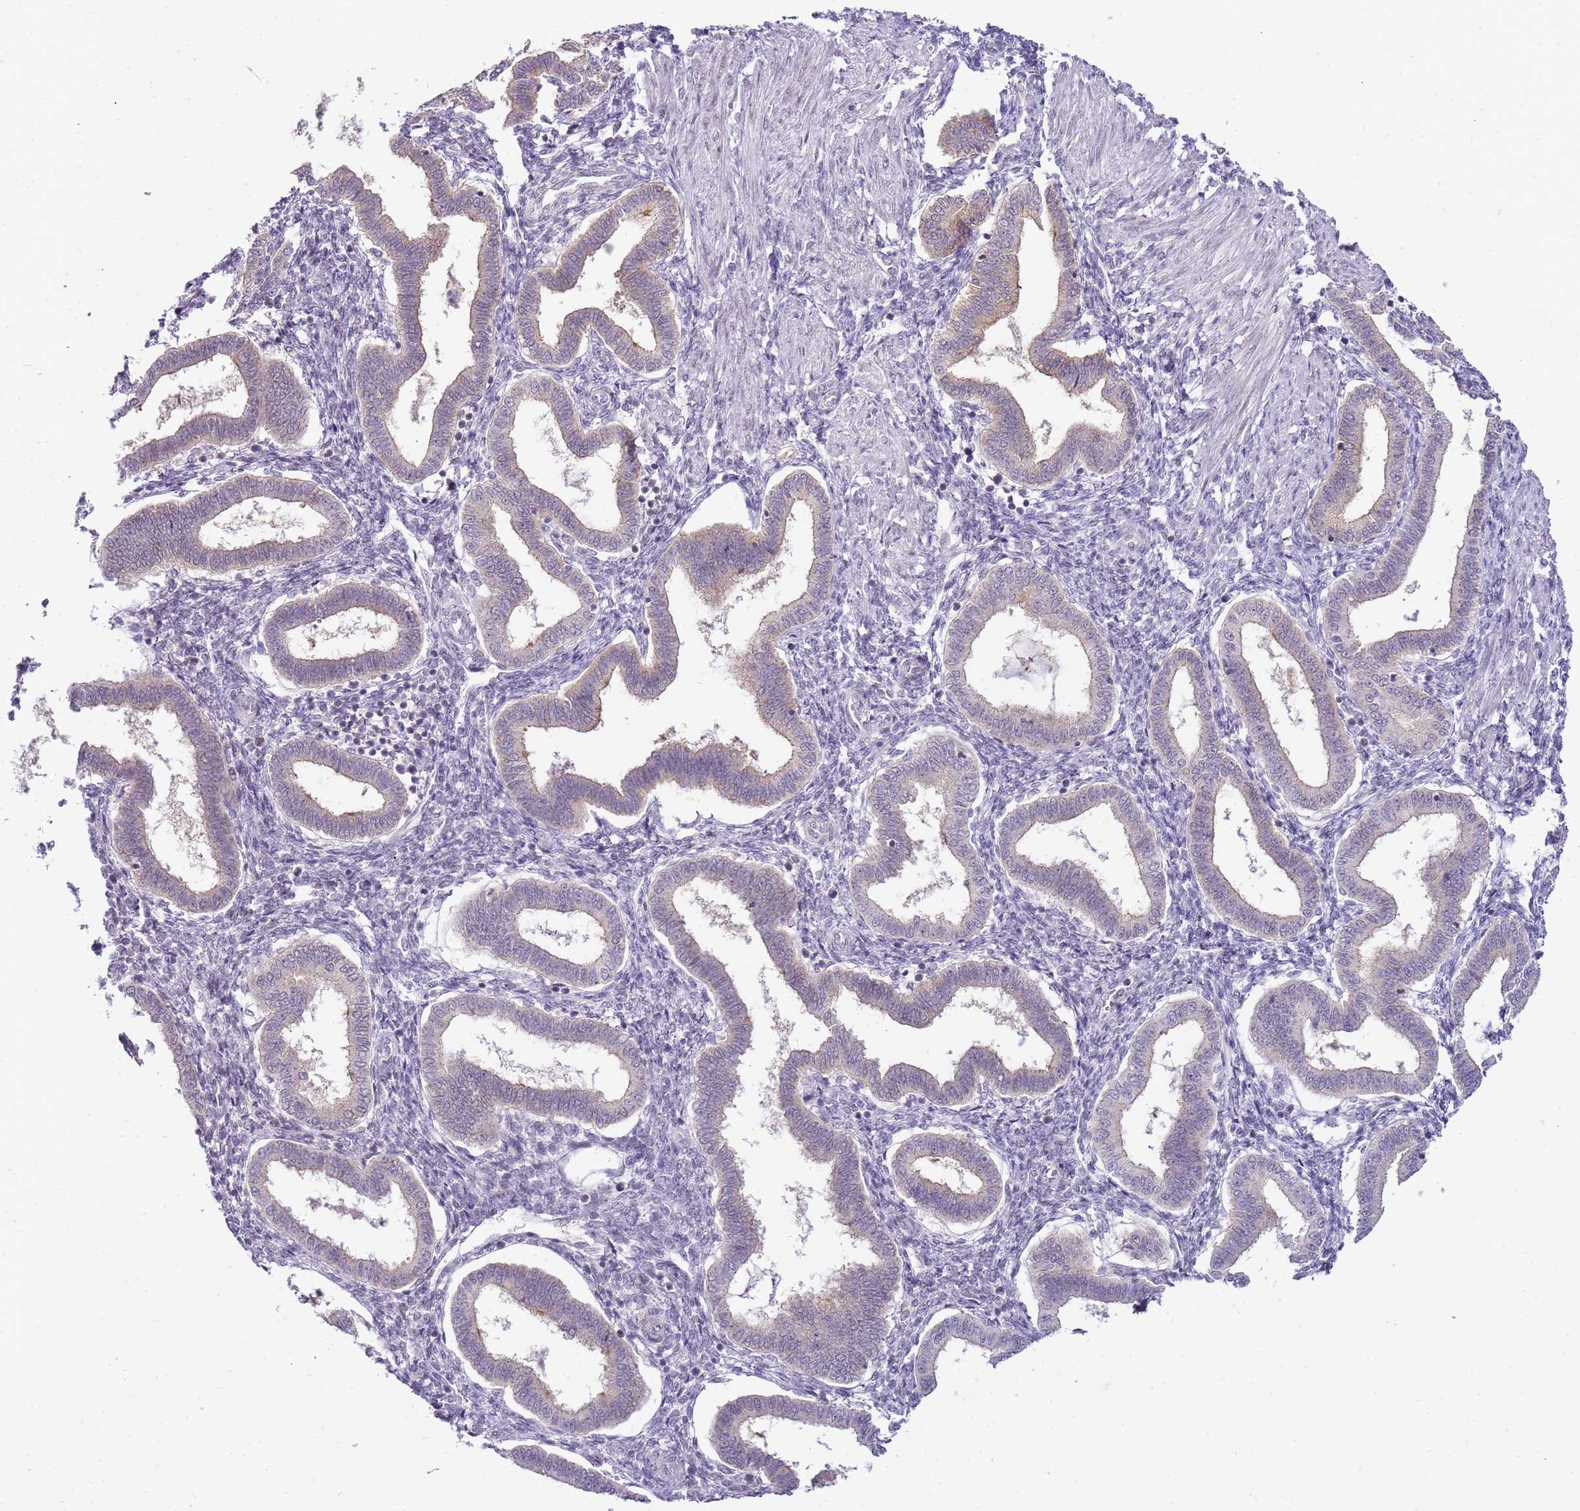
{"staining": {"intensity": "negative", "quantity": "none", "location": "none"}, "tissue": "endometrium", "cell_type": "Cells in endometrial stroma", "image_type": "normal", "snomed": [{"axis": "morphology", "description": "Normal tissue, NOS"}, {"axis": "topography", "description": "Endometrium"}], "caption": "High power microscopy photomicrograph of an immunohistochemistry image of benign endometrium, revealing no significant expression in cells in endometrial stroma. (DAB immunohistochemistry visualized using brightfield microscopy, high magnification).", "gene": "CAPN7", "patient": {"sex": "female", "age": 24}}